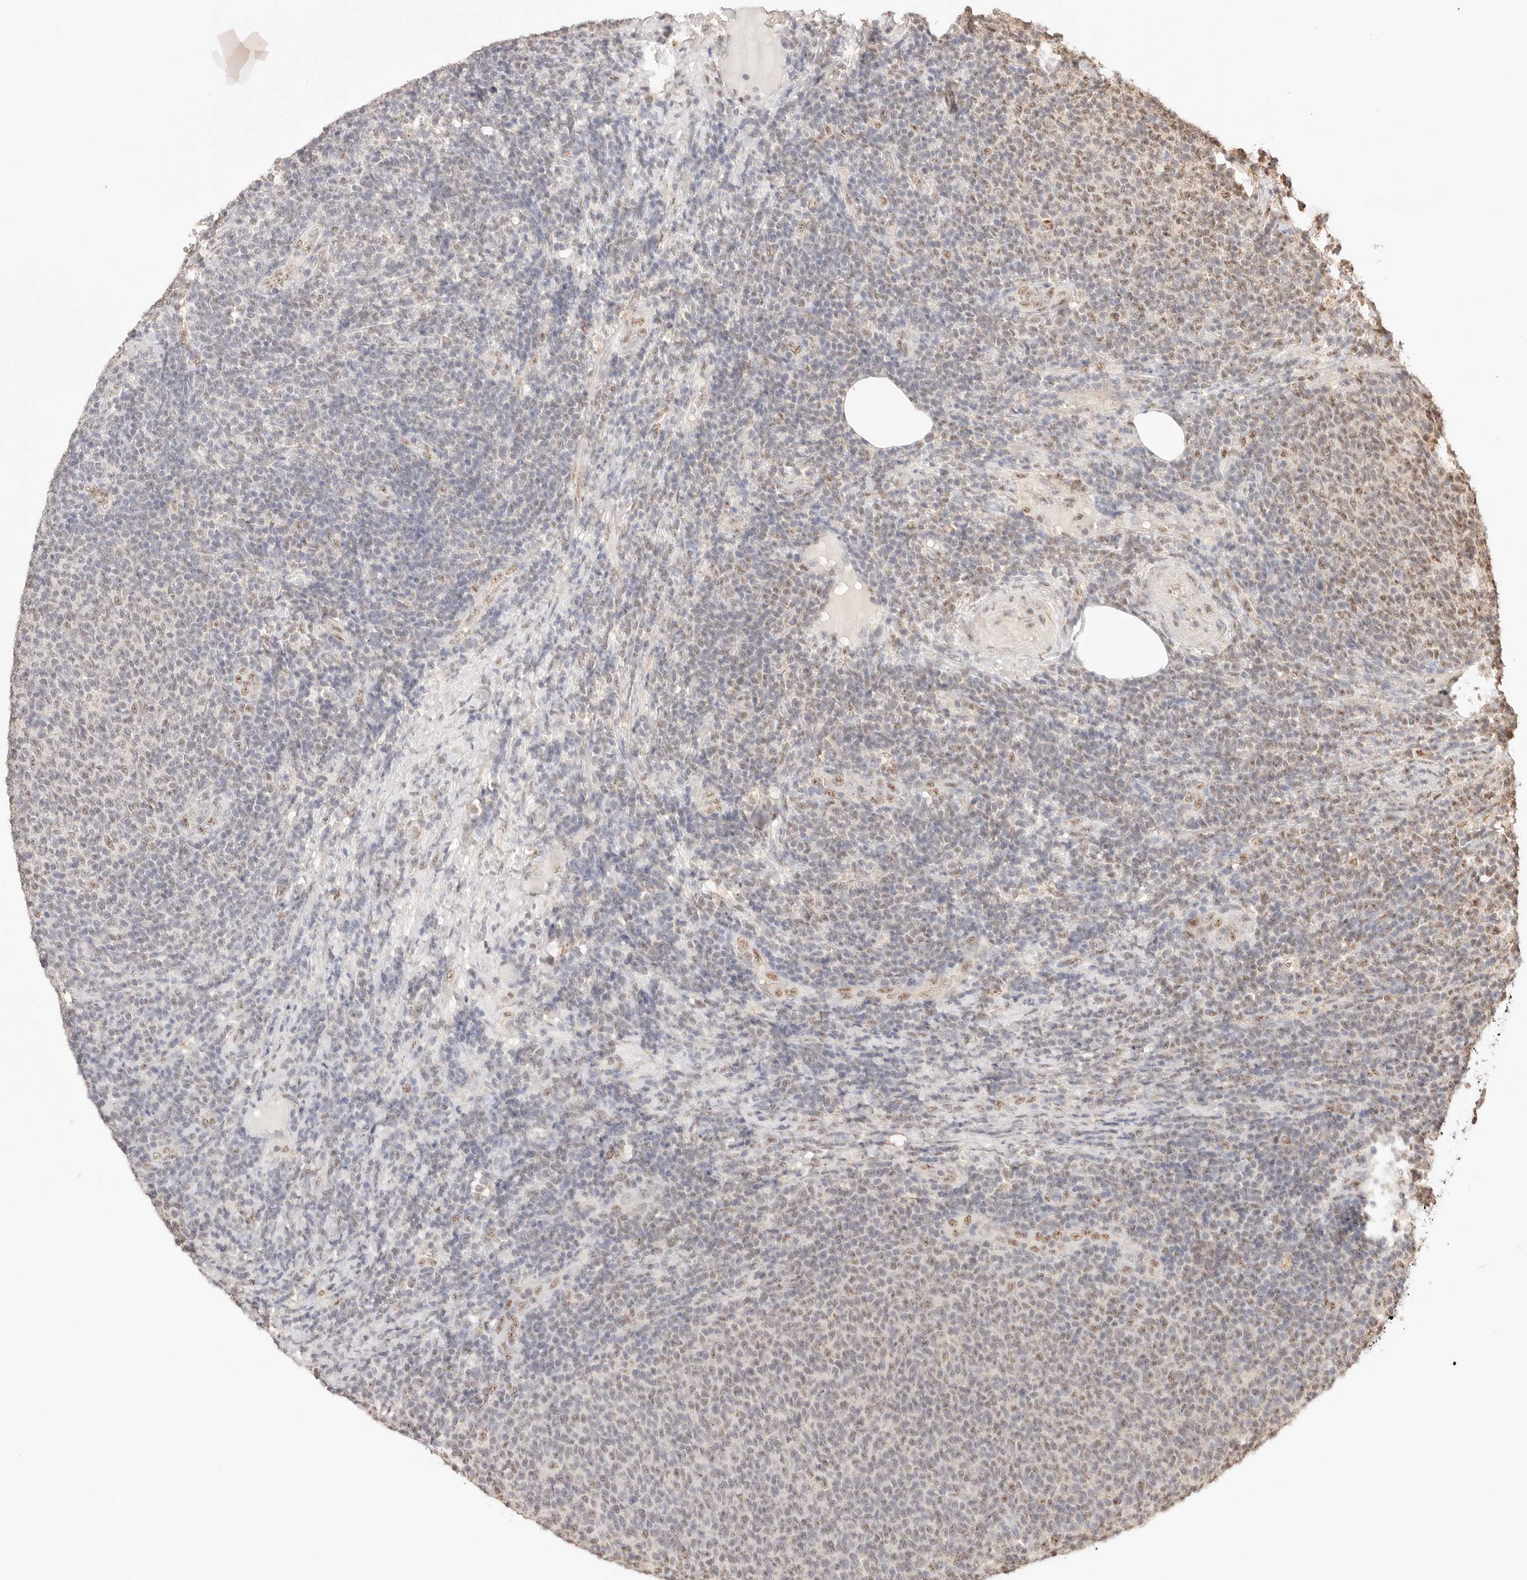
{"staining": {"intensity": "weak", "quantity": "25%-75%", "location": "nuclear"}, "tissue": "lymphoma", "cell_type": "Tumor cells", "image_type": "cancer", "snomed": [{"axis": "morphology", "description": "Malignant lymphoma, non-Hodgkin's type, Low grade"}, {"axis": "topography", "description": "Lymph node"}], "caption": "The histopathology image demonstrates a brown stain indicating the presence of a protein in the nuclear of tumor cells in lymphoma. (DAB (3,3'-diaminobenzidine) IHC with brightfield microscopy, high magnification).", "gene": "IL1R2", "patient": {"sex": "male", "age": 66}}